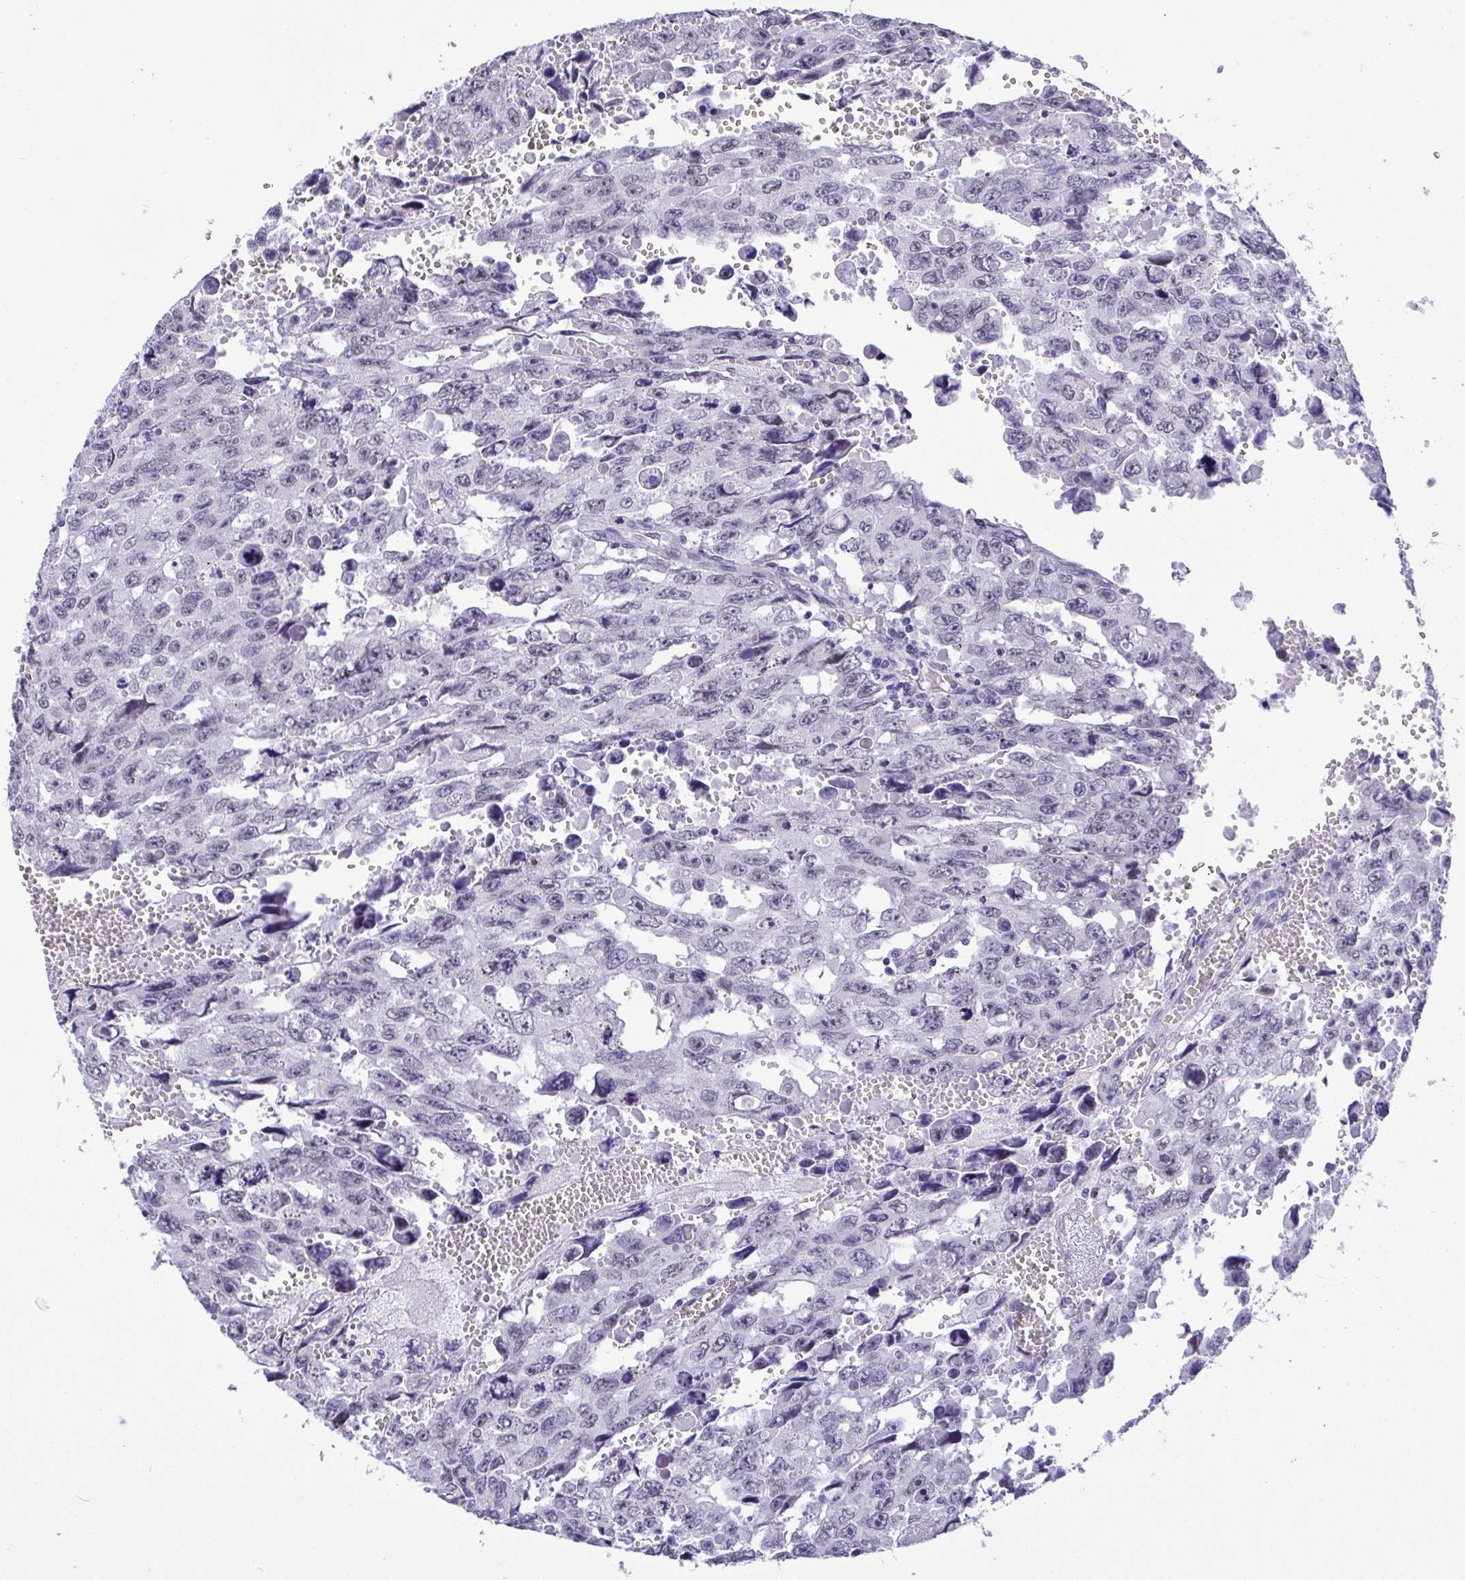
{"staining": {"intensity": "negative", "quantity": "none", "location": "none"}, "tissue": "testis cancer", "cell_type": "Tumor cells", "image_type": "cancer", "snomed": [{"axis": "morphology", "description": "Seminoma, NOS"}, {"axis": "topography", "description": "Testis"}], "caption": "Immunohistochemical staining of human testis cancer (seminoma) reveals no significant expression in tumor cells.", "gene": "YBX2", "patient": {"sex": "male", "age": 26}}